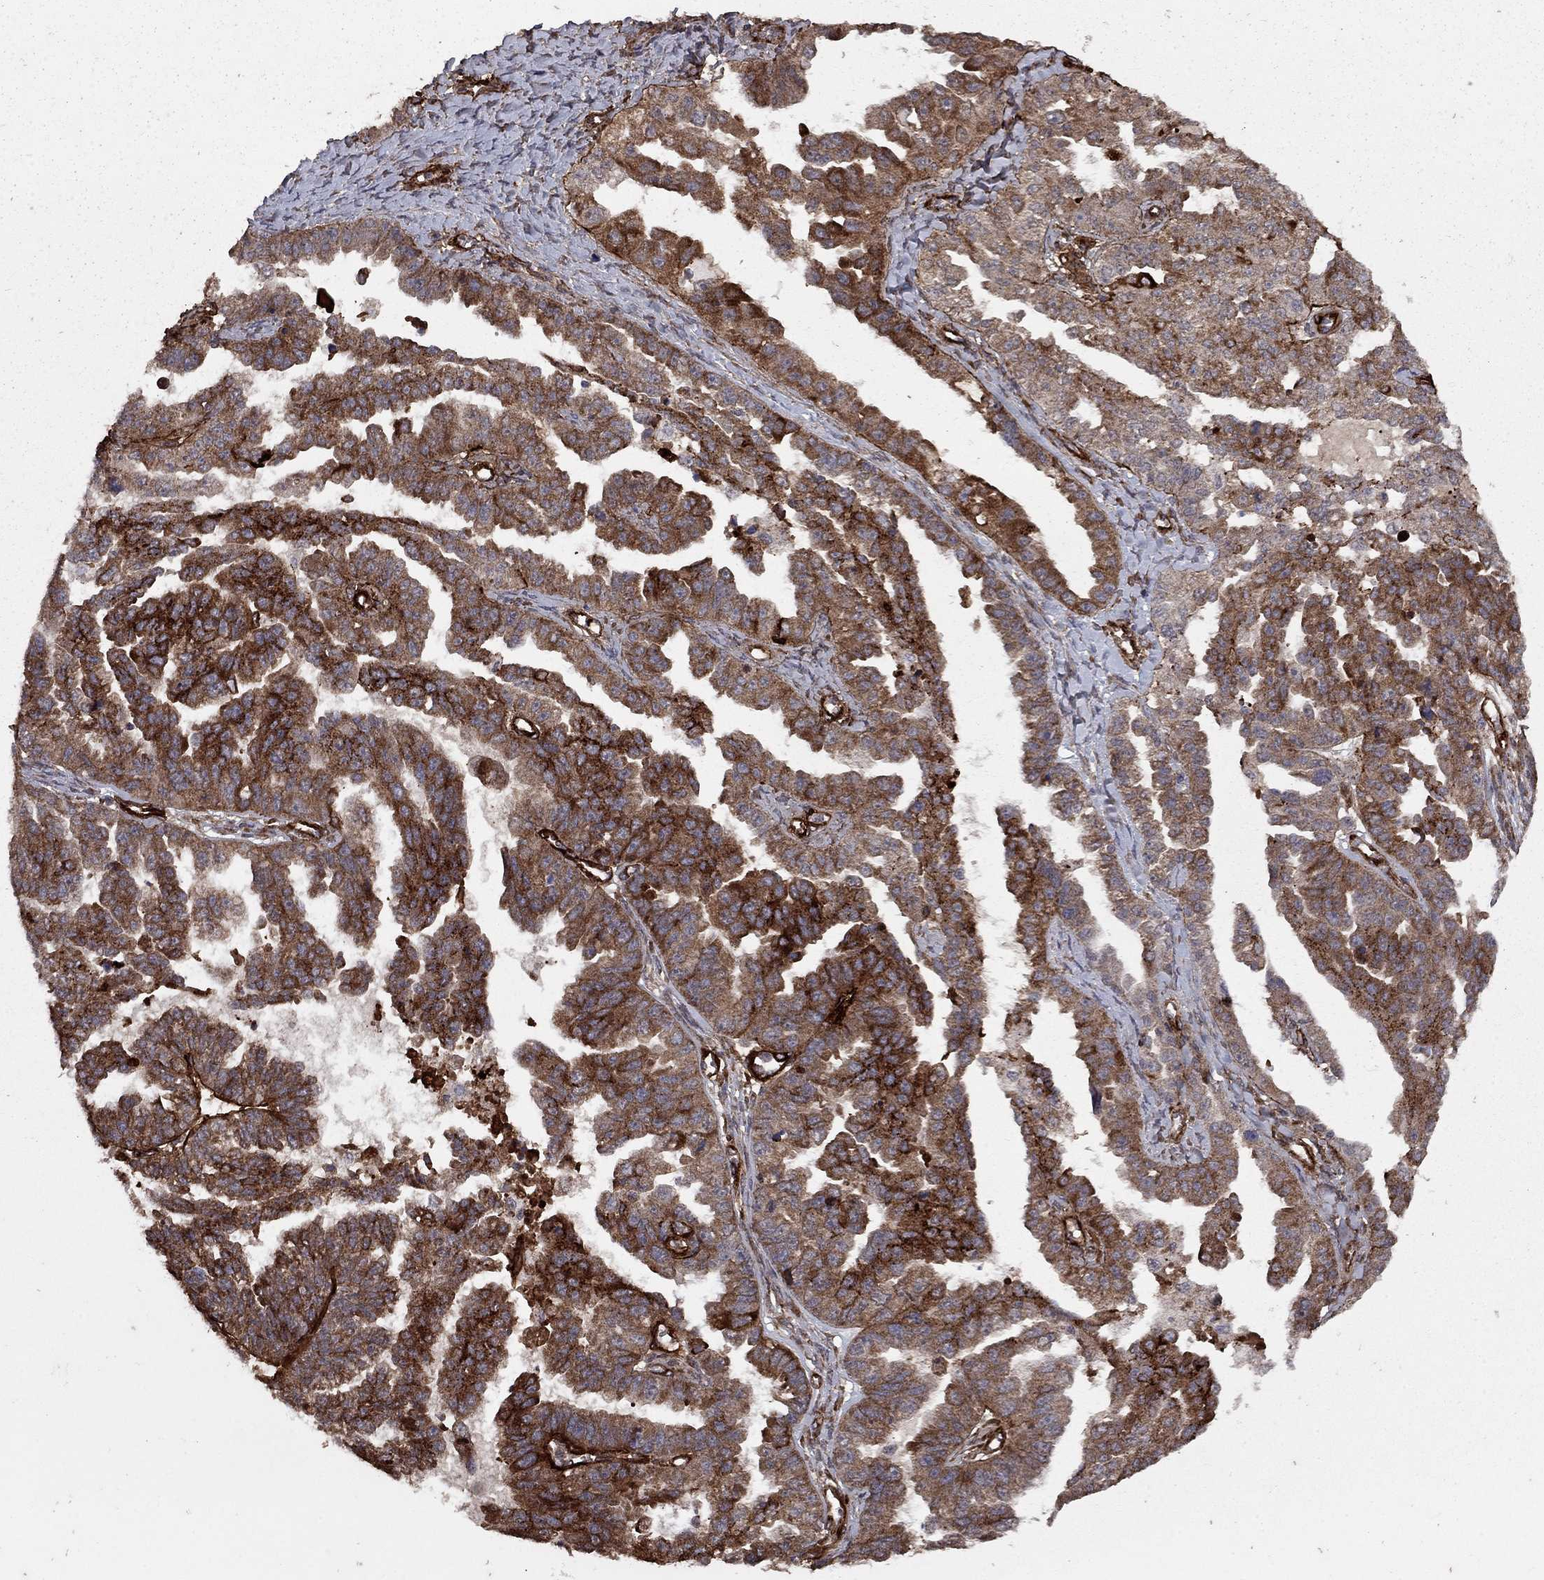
{"staining": {"intensity": "strong", "quantity": "<25%", "location": "cytoplasmic/membranous"}, "tissue": "ovarian cancer", "cell_type": "Tumor cells", "image_type": "cancer", "snomed": [{"axis": "morphology", "description": "Cystadenocarcinoma, serous, NOS"}, {"axis": "topography", "description": "Ovary"}], "caption": "Human ovarian serous cystadenocarcinoma stained with a brown dye demonstrates strong cytoplasmic/membranous positive expression in approximately <25% of tumor cells.", "gene": "COL18A1", "patient": {"sex": "female", "age": 58}}